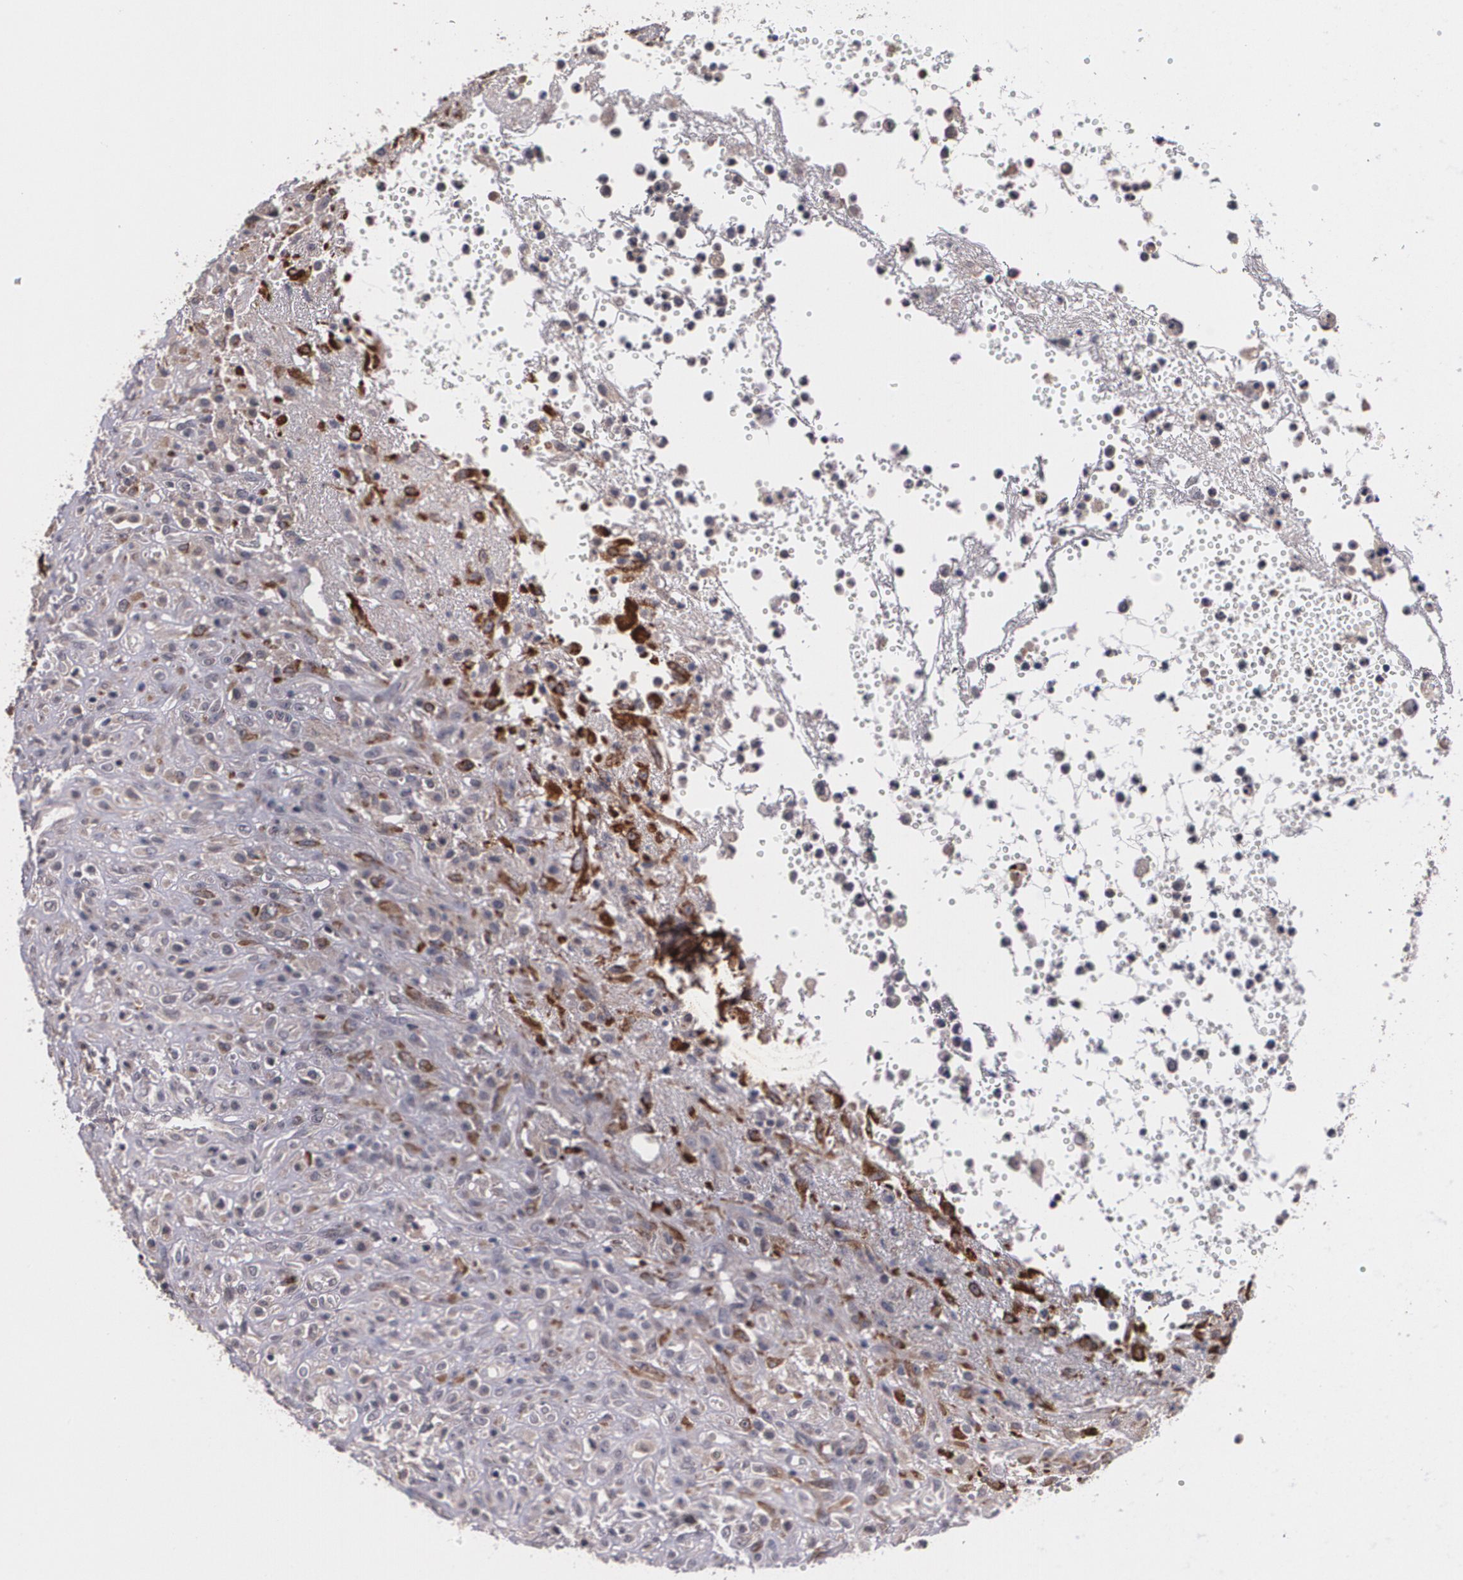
{"staining": {"intensity": "weak", "quantity": "25%-75%", "location": "cytoplasmic/membranous"}, "tissue": "glioma", "cell_type": "Tumor cells", "image_type": "cancer", "snomed": [{"axis": "morphology", "description": "Glioma, malignant, High grade"}, {"axis": "topography", "description": "Brain"}], "caption": "Brown immunohistochemical staining in human glioma shows weak cytoplasmic/membranous positivity in approximately 25%-75% of tumor cells.", "gene": "IFNGR2", "patient": {"sex": "male", "age": 66}}